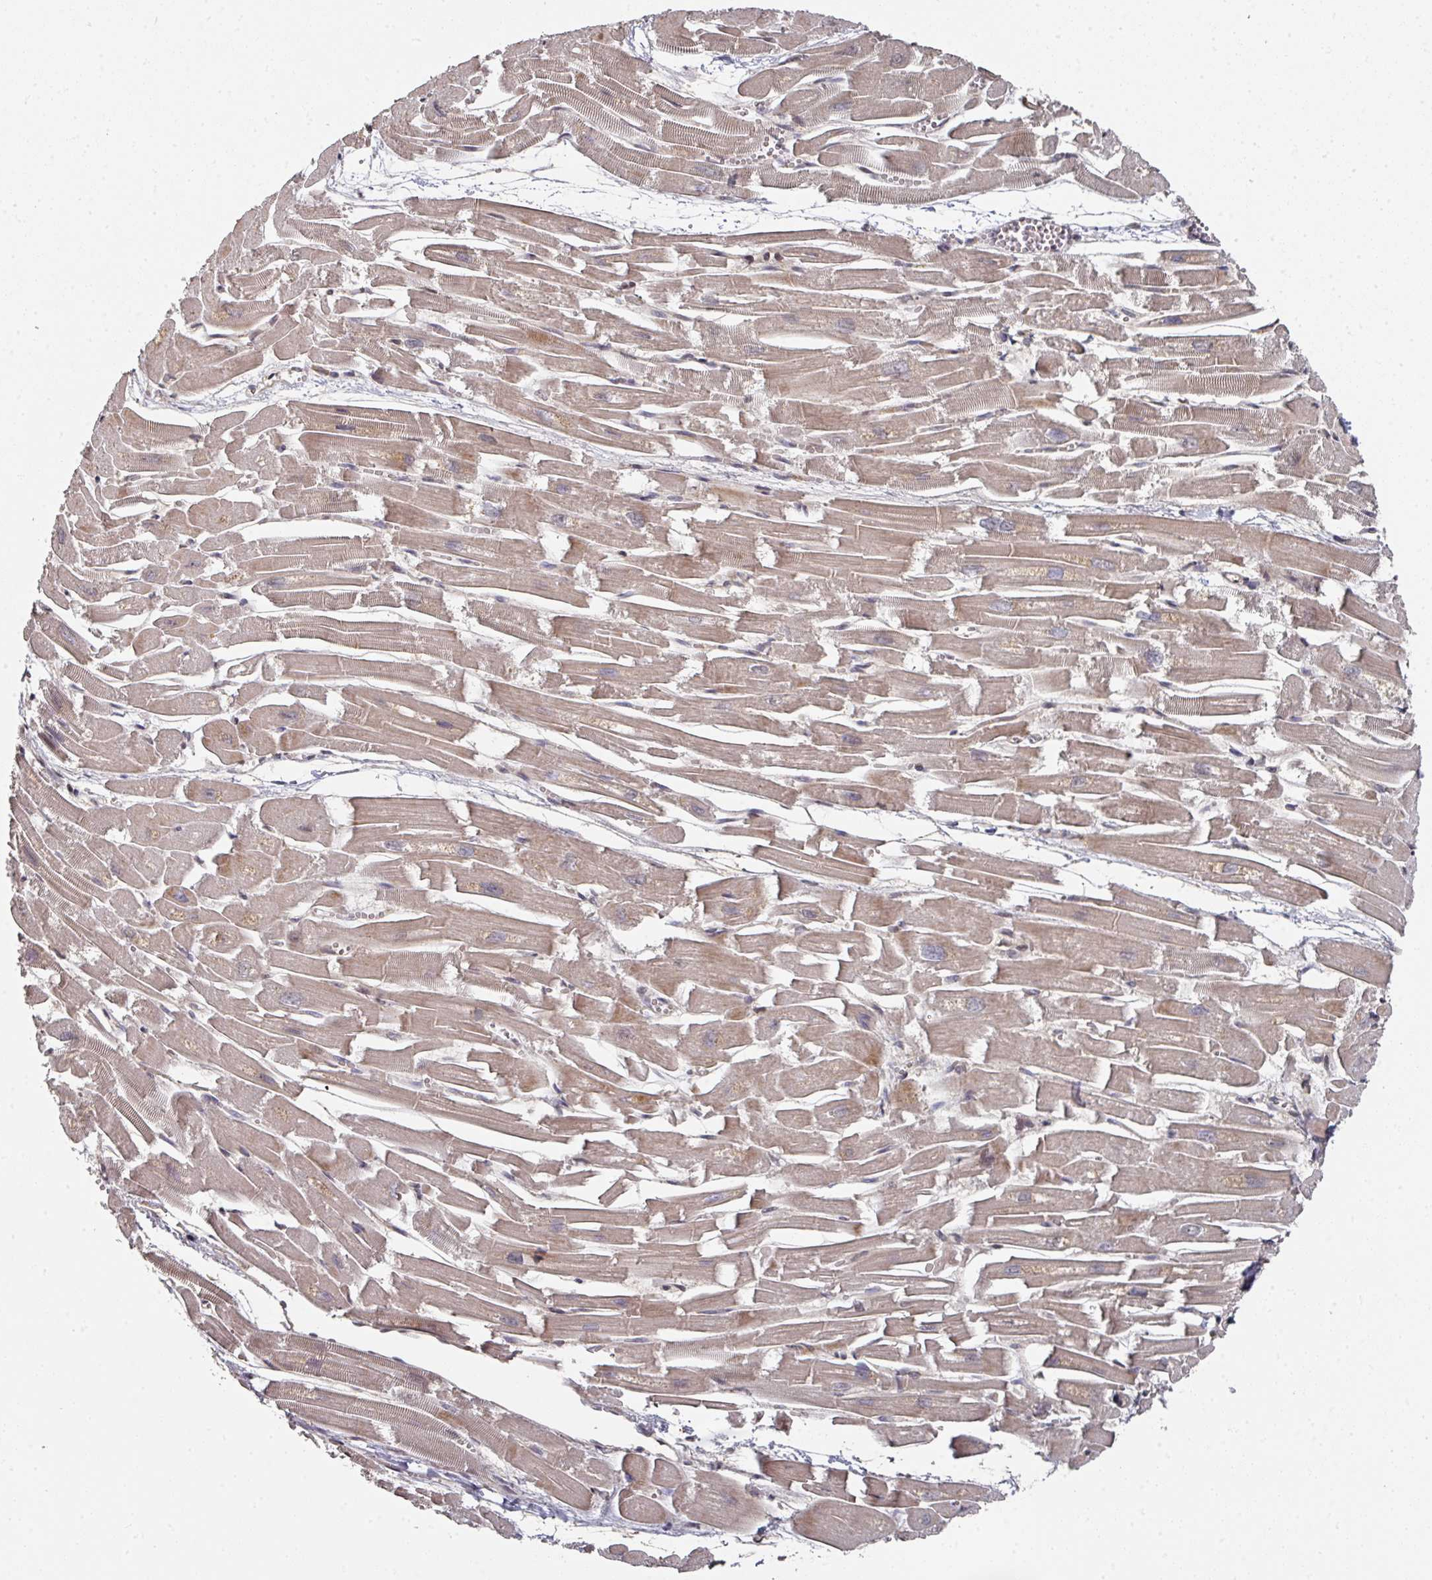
{"staining": {"intensity": "moderate", "quantity": ">75%", "location": "cytoplasmic/membranous"}, "tissue": "heart muscle", "cell_type": "Cardiomyocytes", "image_type": "normal", "snomed": [{"axis": "morphology", "description": "Normal tissue, NOS"}, {"axis": "topography", "description": "Heart"}], "caption": "Moderate cytoplasmic/membranous protein expression is appreciated in approximately >75% of cardiomyocytes in heart muscle.", "gene": "CA7", "patient": {"sex": "male", "age": 54}}